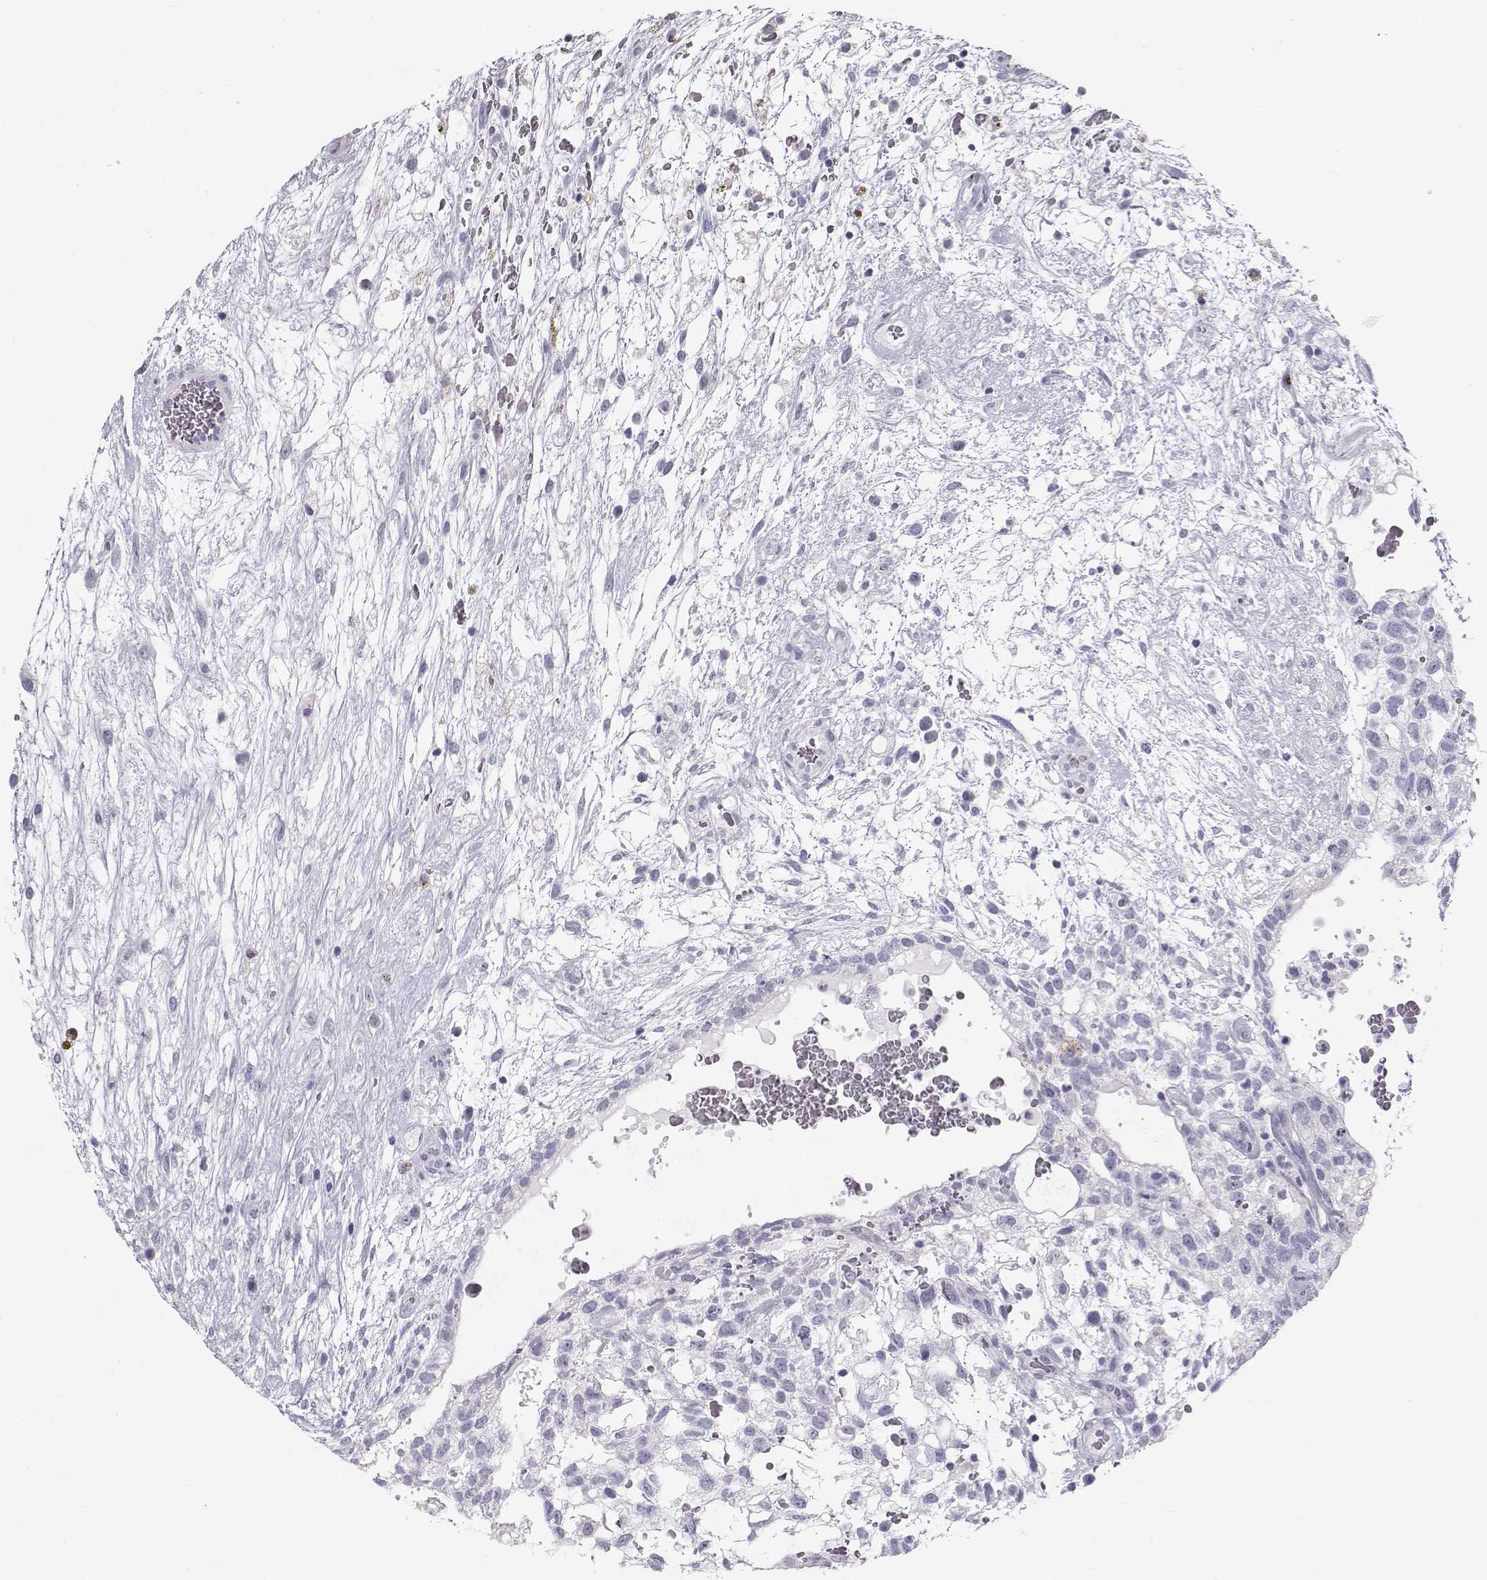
{"staining": {"intensity": "negative", "quantity": "none", "location": "none"}, "tissue": "testis cancer", "cell_type": "Tumor cells", "image_type": "cancer", "snomed": [{"axis": "morphology", "description": "Normal tissue, NOS"}, {"axis": "morphology", "description": "Carcinoma, Embryonal, NOS"}, {"axis": "topography", "description": "Testis"}], "caption": "This is a photomicrograph of immunohistochemistry staining of testis embryonal carcinoma, which shows no staining in tumor cells. (Brightfield microscopy of DAB (3,3'-diaminobenzidine) immunohistochemistry (IHC) at high magnification).", "gene": "RD3", "patient": {"sex": "male", "age": 32}}